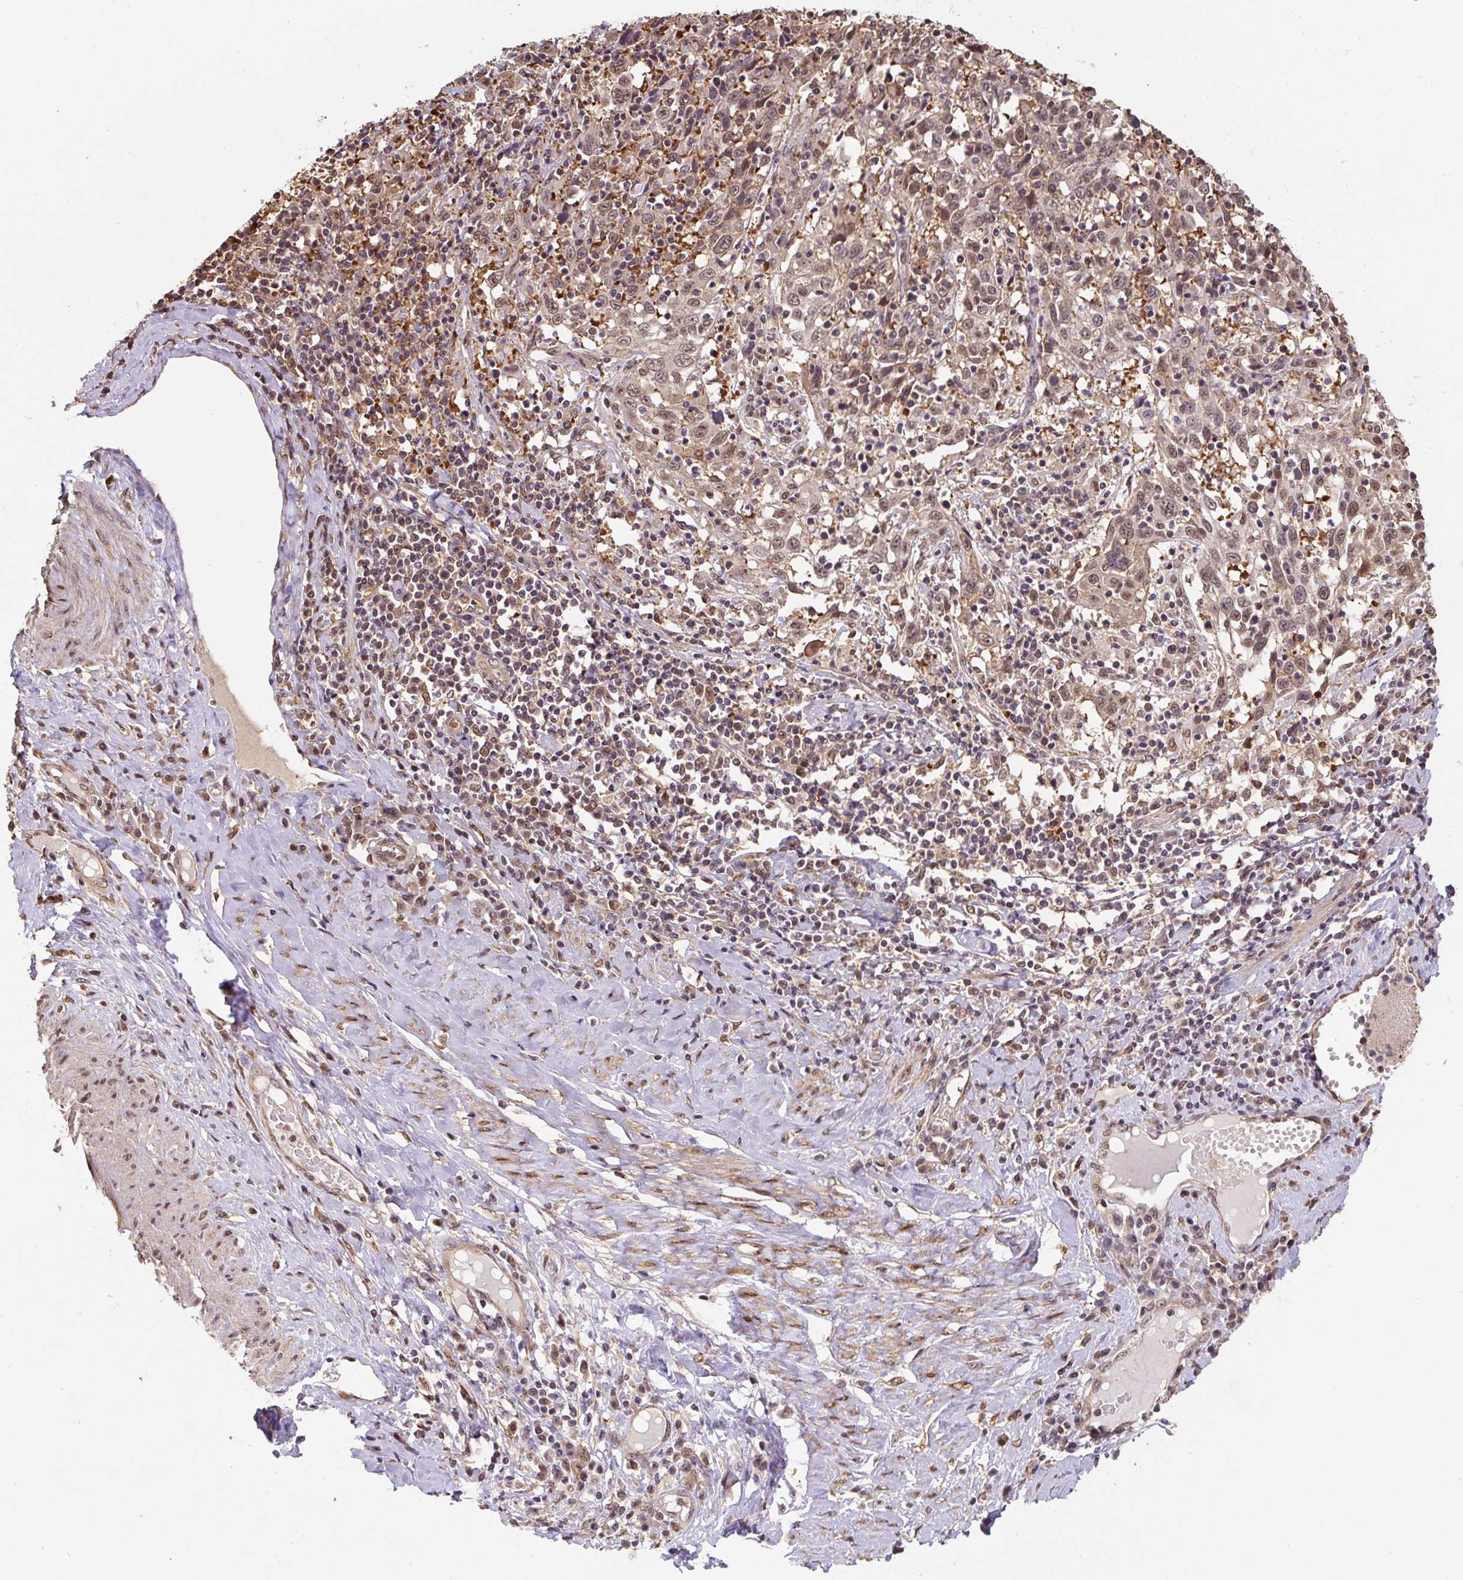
{"staining": {"intensity": "weak", "quantity": ">75%", "location": "cytoplasmic/membranous,nuclear"}, "tissue": "cervical cancer", "cell_type": "Tumor cells", "image_type": "cancer", "snomed": [{"axis": "morphology", "description": "Squamous cell carcinoma, NOS"}, {"axis": "topography", "description": "Cervix"}], "caption": "A photomicrograph showing weak cytoplasmic/membranous and nuclear positivity in approximately >75% of tumor cells in squamous cell carcinoma (cervical), as visualized by brown immunohistochemical staining.", "gene": "ST13", "patient": {"sex": "female", "age": 46}}